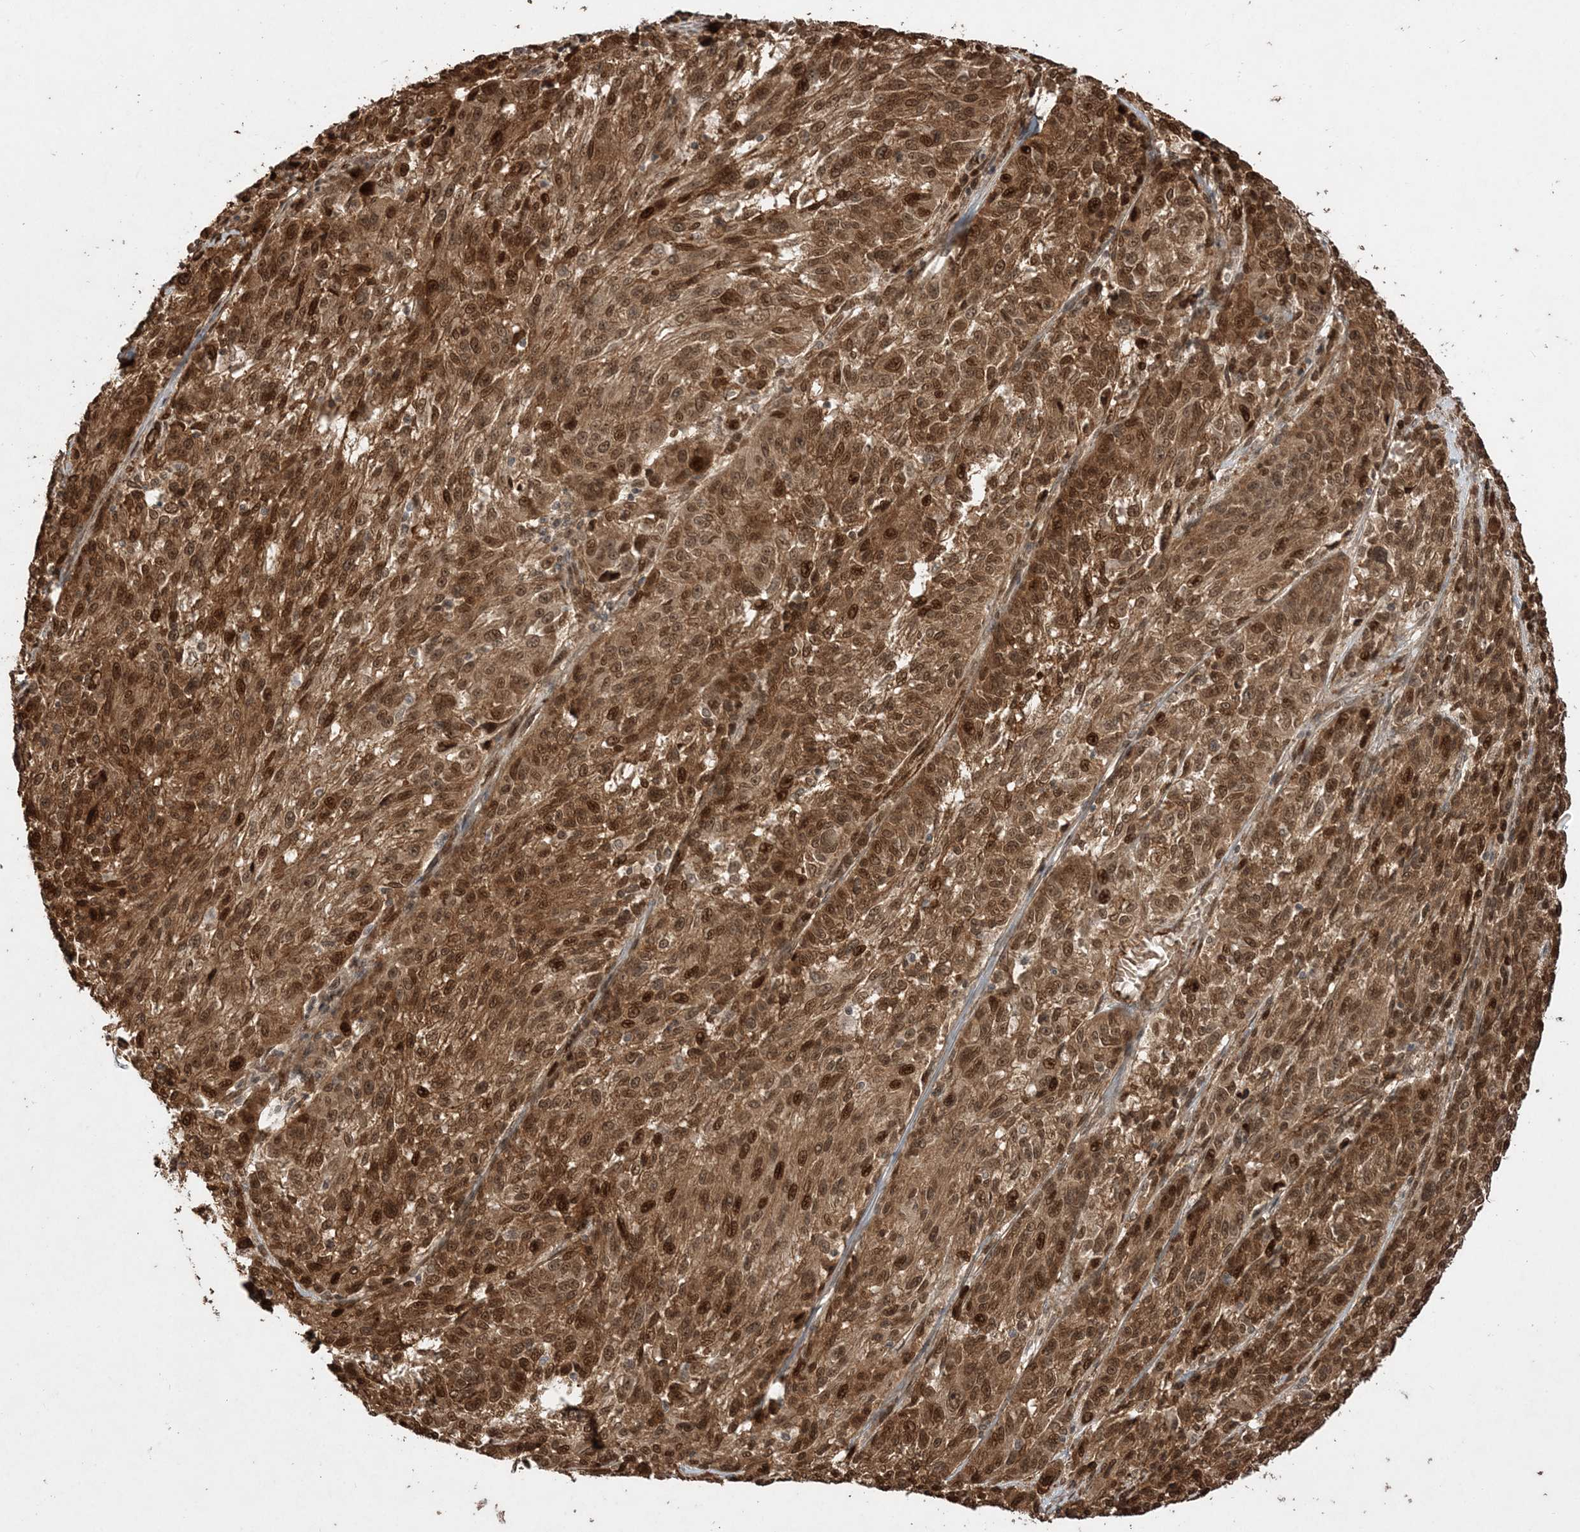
{"staining": {"intensity": "moderate", "quantity": ">75%", "location": "cytoplasmic/membranous,nuclear"}, "tissue": "melanoma", "cell_type": "Tumor cells", "image_type": "cancer", "snomed": [{"axis": "morphology", "description": "Malignant melanoma, NOS"}, {"axis": "topography", "description": "Skin"}], "caption": "Melanoma tissue displays moderate cytoplasmic/membranous and nuclear staining in about >75% of tumor cells, visualized by immunohistochemistry.", "gene": "ETAA1", "patient": {"sex": "male", "age": 53}}